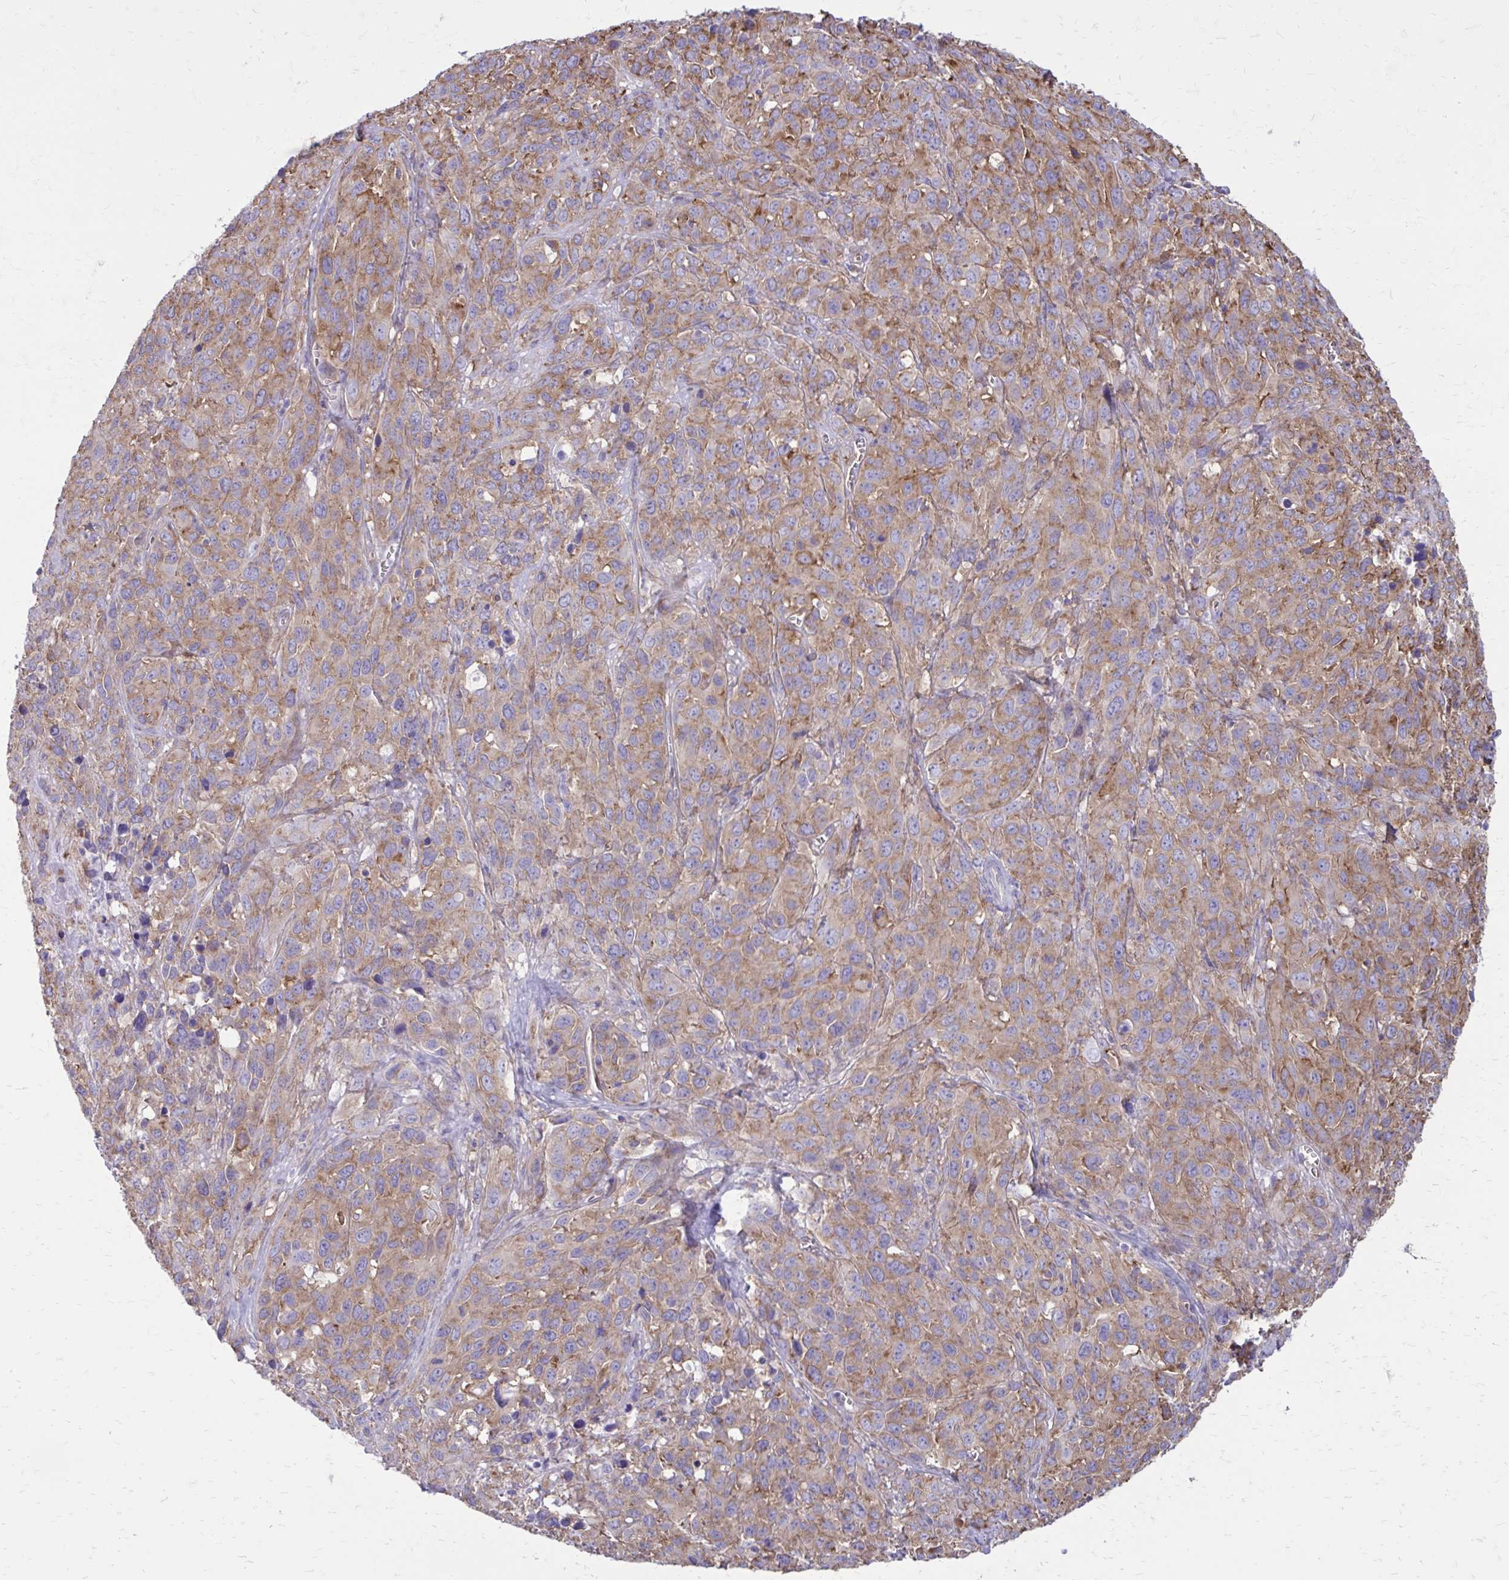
{"staining": {"intensity": "weak", "quantity": ">75%", "location": "cytoplasmic/membranous"}, "tissue": "cervical cancer", "cell_type": "Tumor cells", "image_type": "cancer", "snomed": [{"axis": "morphology", "description": "Normal tissue, NOS"}, {"axis": "morphology", "description": "Squamous cell carcinoma, NOS"}, {"axis": "topography", "description": "Cervix"}], "caption": "Cervical squamous cell carcinoma stained with DAB (3,3'-diaminobenzidine) immunohistochemistry (IHC) displays low levels of weak cytoplasmic/membranous positivity in approximately >75% of tumor cells.", "gene": "CLTA", "patient": {"sex": "female", "age": 51}}